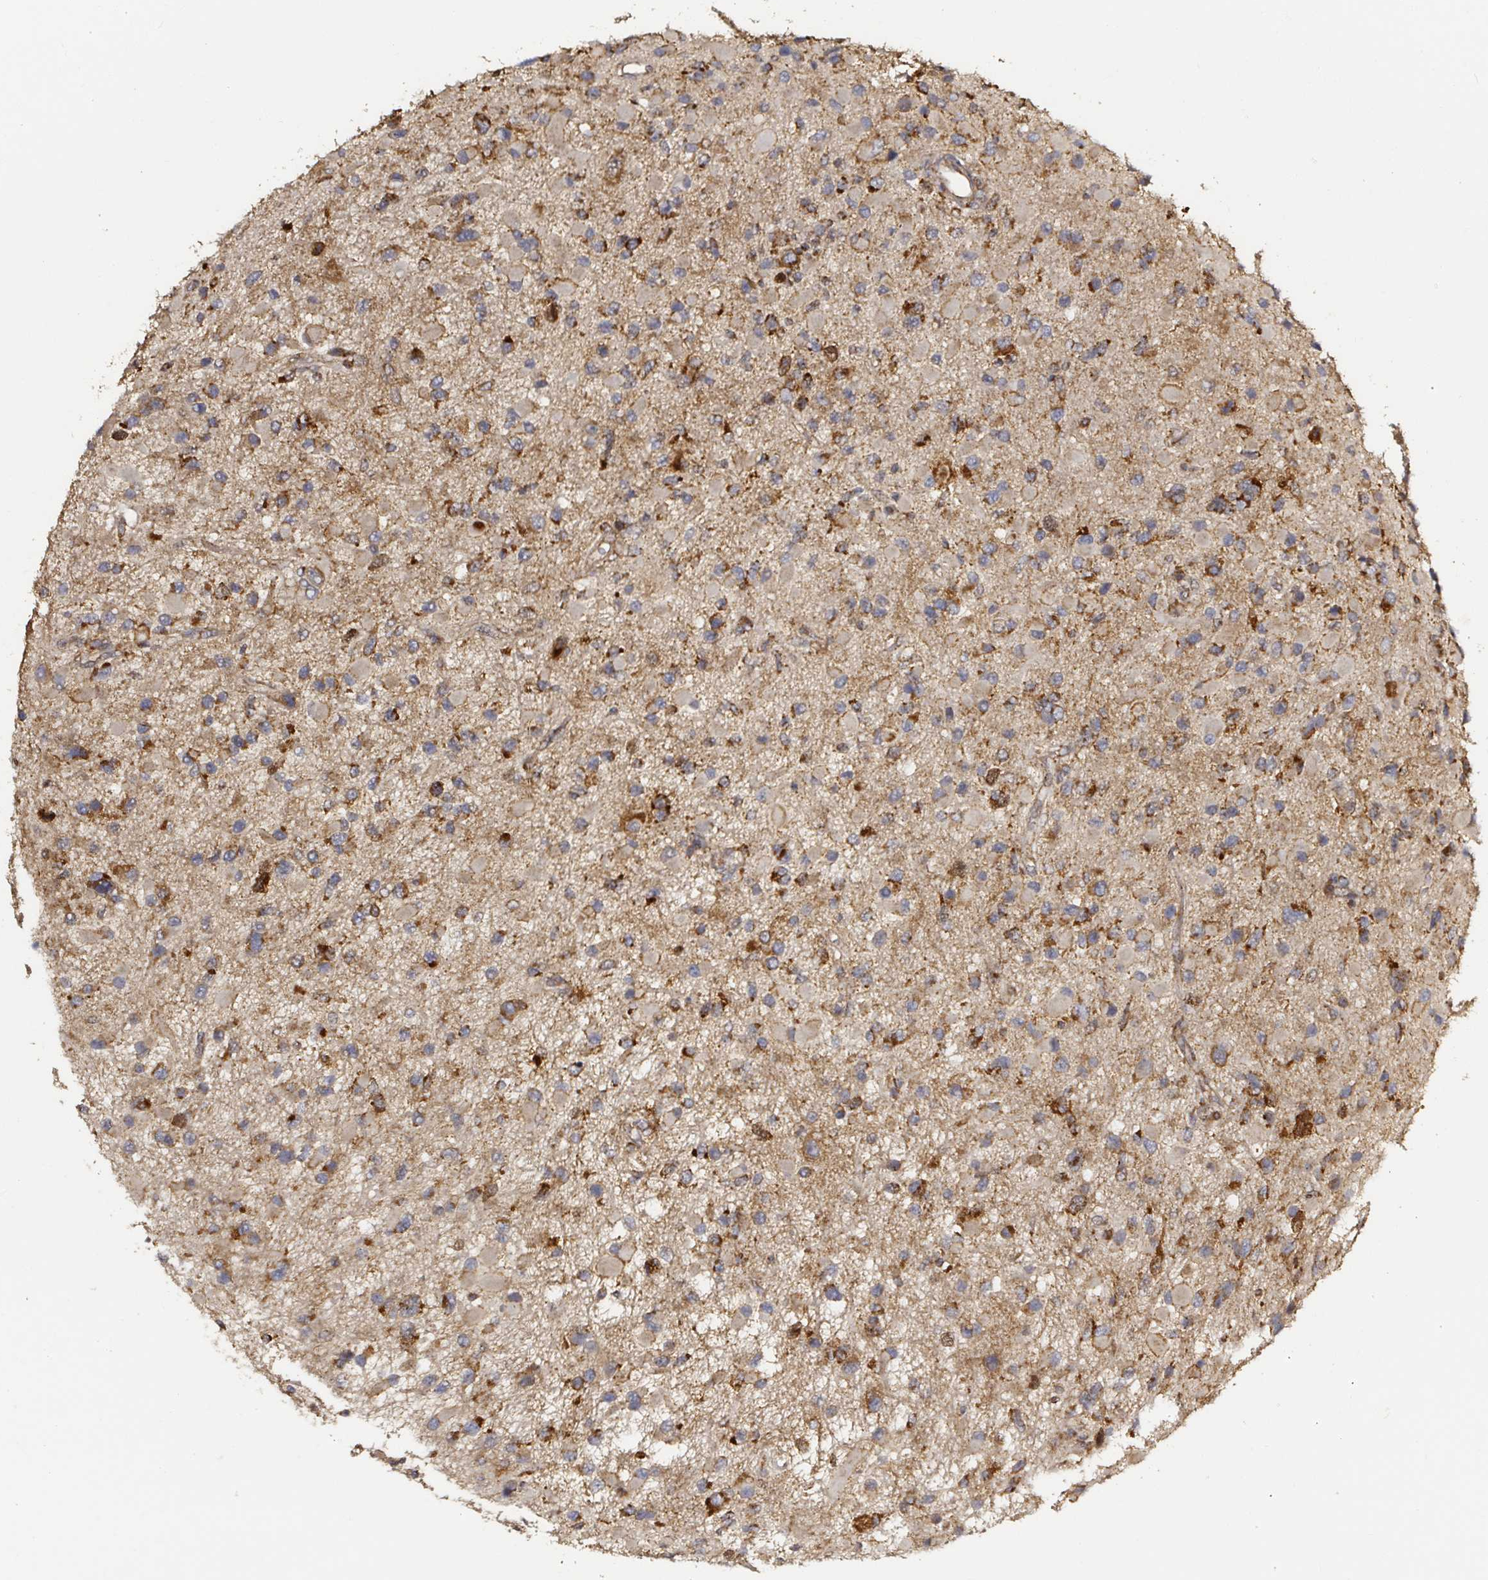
{"staining": {"intensity": "strong", "quantity": "25%-75%", "location": "cytoplasmic/membranous"}, "tissue": "glioma", "cell_type": "Tumor cells", "image_type": "cancer", "snomed": [{"axis": "morphology", "description": "Glioma, malignant, Low grade"}, {"axis": "topography", "description": "Brain"}], "caption": "Protein staining of glioma tissue displays strong cytoplasmic/membranous positivity in approximately 25%-75% of tumor cells.", "gene": "ATAD3B", "patient": {"sex": "female", "age": 32}}